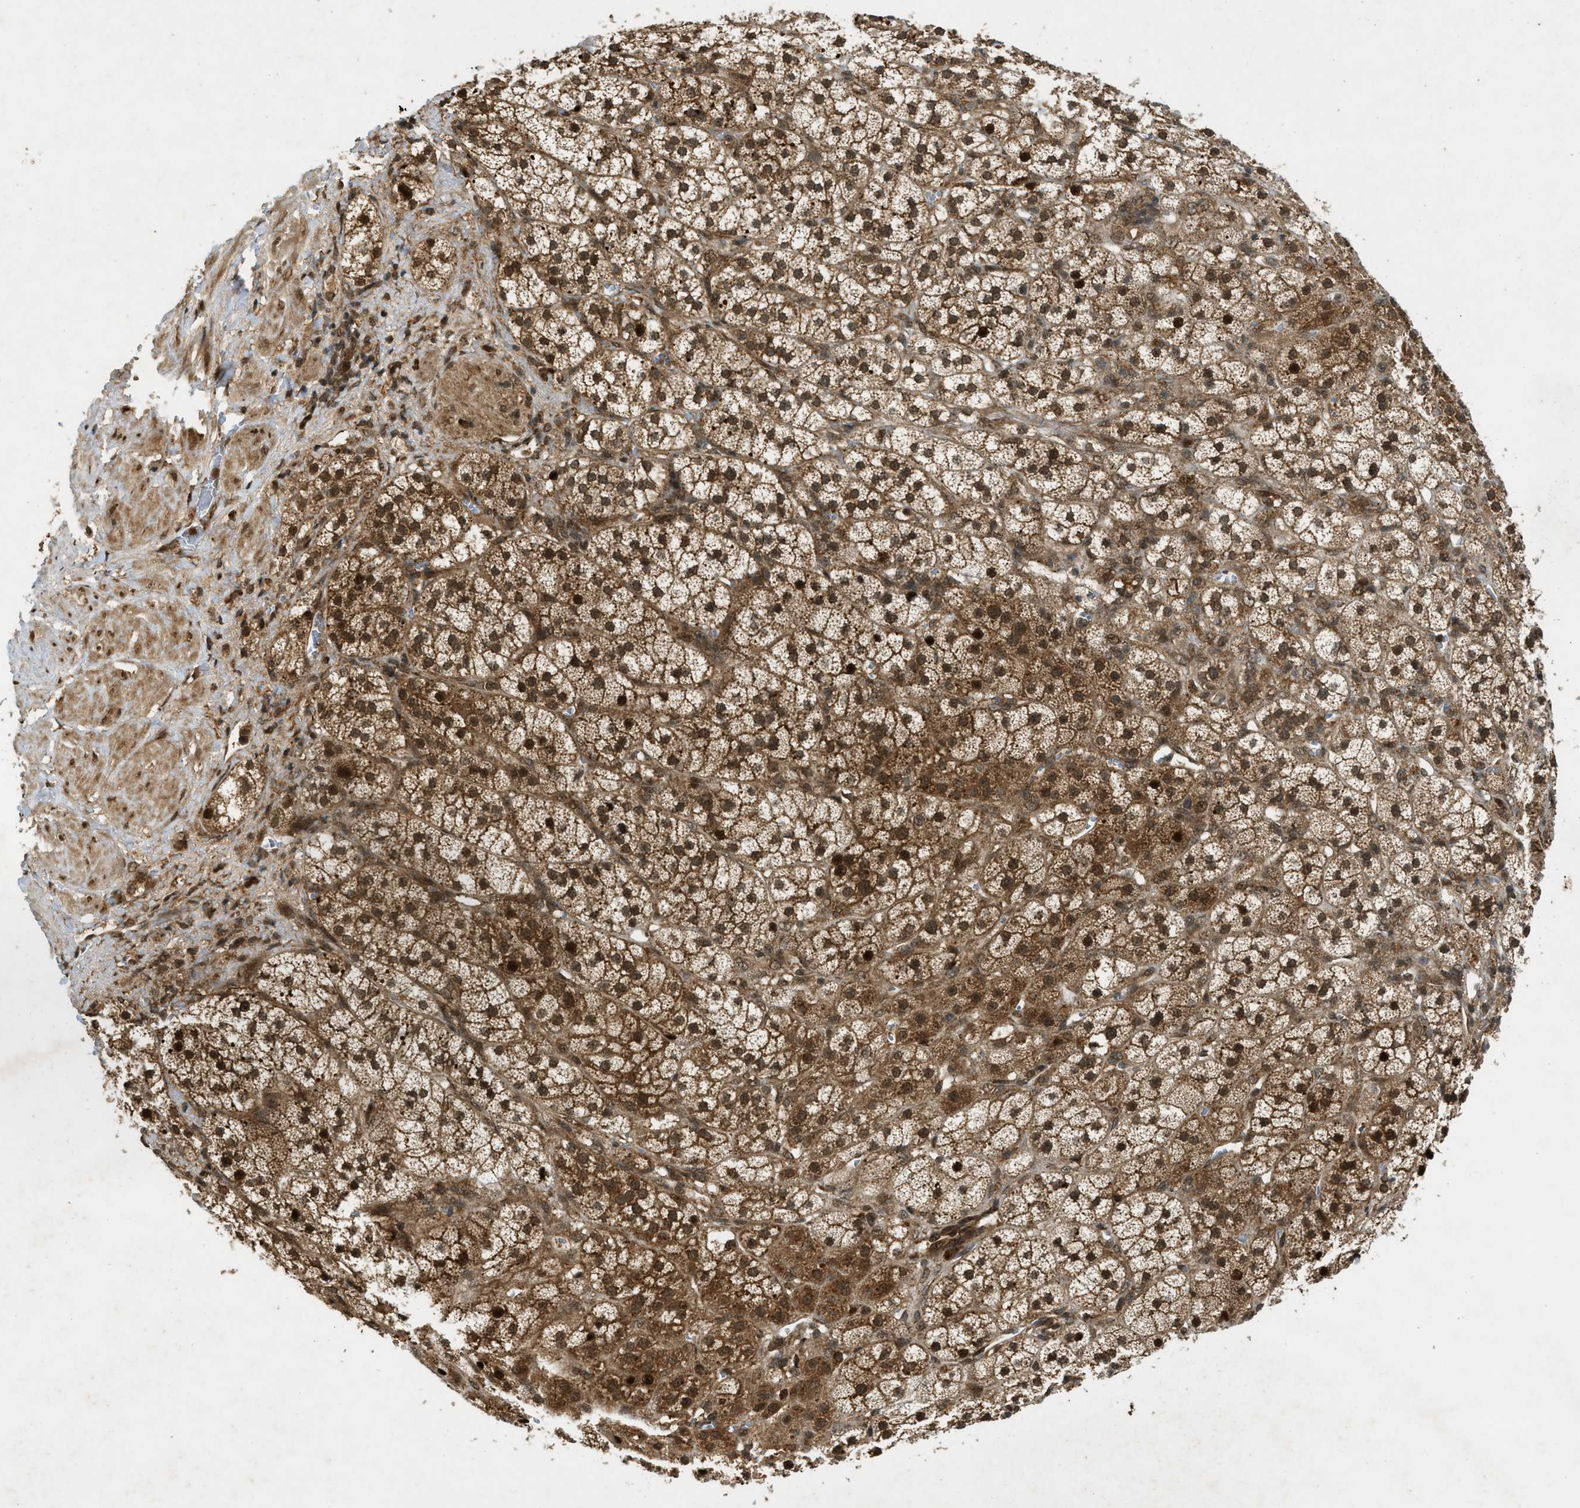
{"staining": {"intensity": "strong", "quantity": ">75%", "location": "cytoplasmic/membranous,nuclear"}, "tissue": "adrenal gland", "cell_type": "Glandular cells", "image_type": "normal", "snomed": [{"axis": "morphology", "description": "Normal tissue, NOS"}, {"axis": "topography", "description": "Adrenal gland"}], "caption": "This is an image of IHC staining of normal adrenal gland, which shows strong staining in the cytoplasmic/membranous,nuclear of glandular cells.", "gene": "EIF2AK3", "patient": {"sex": "male", "age": 56}}